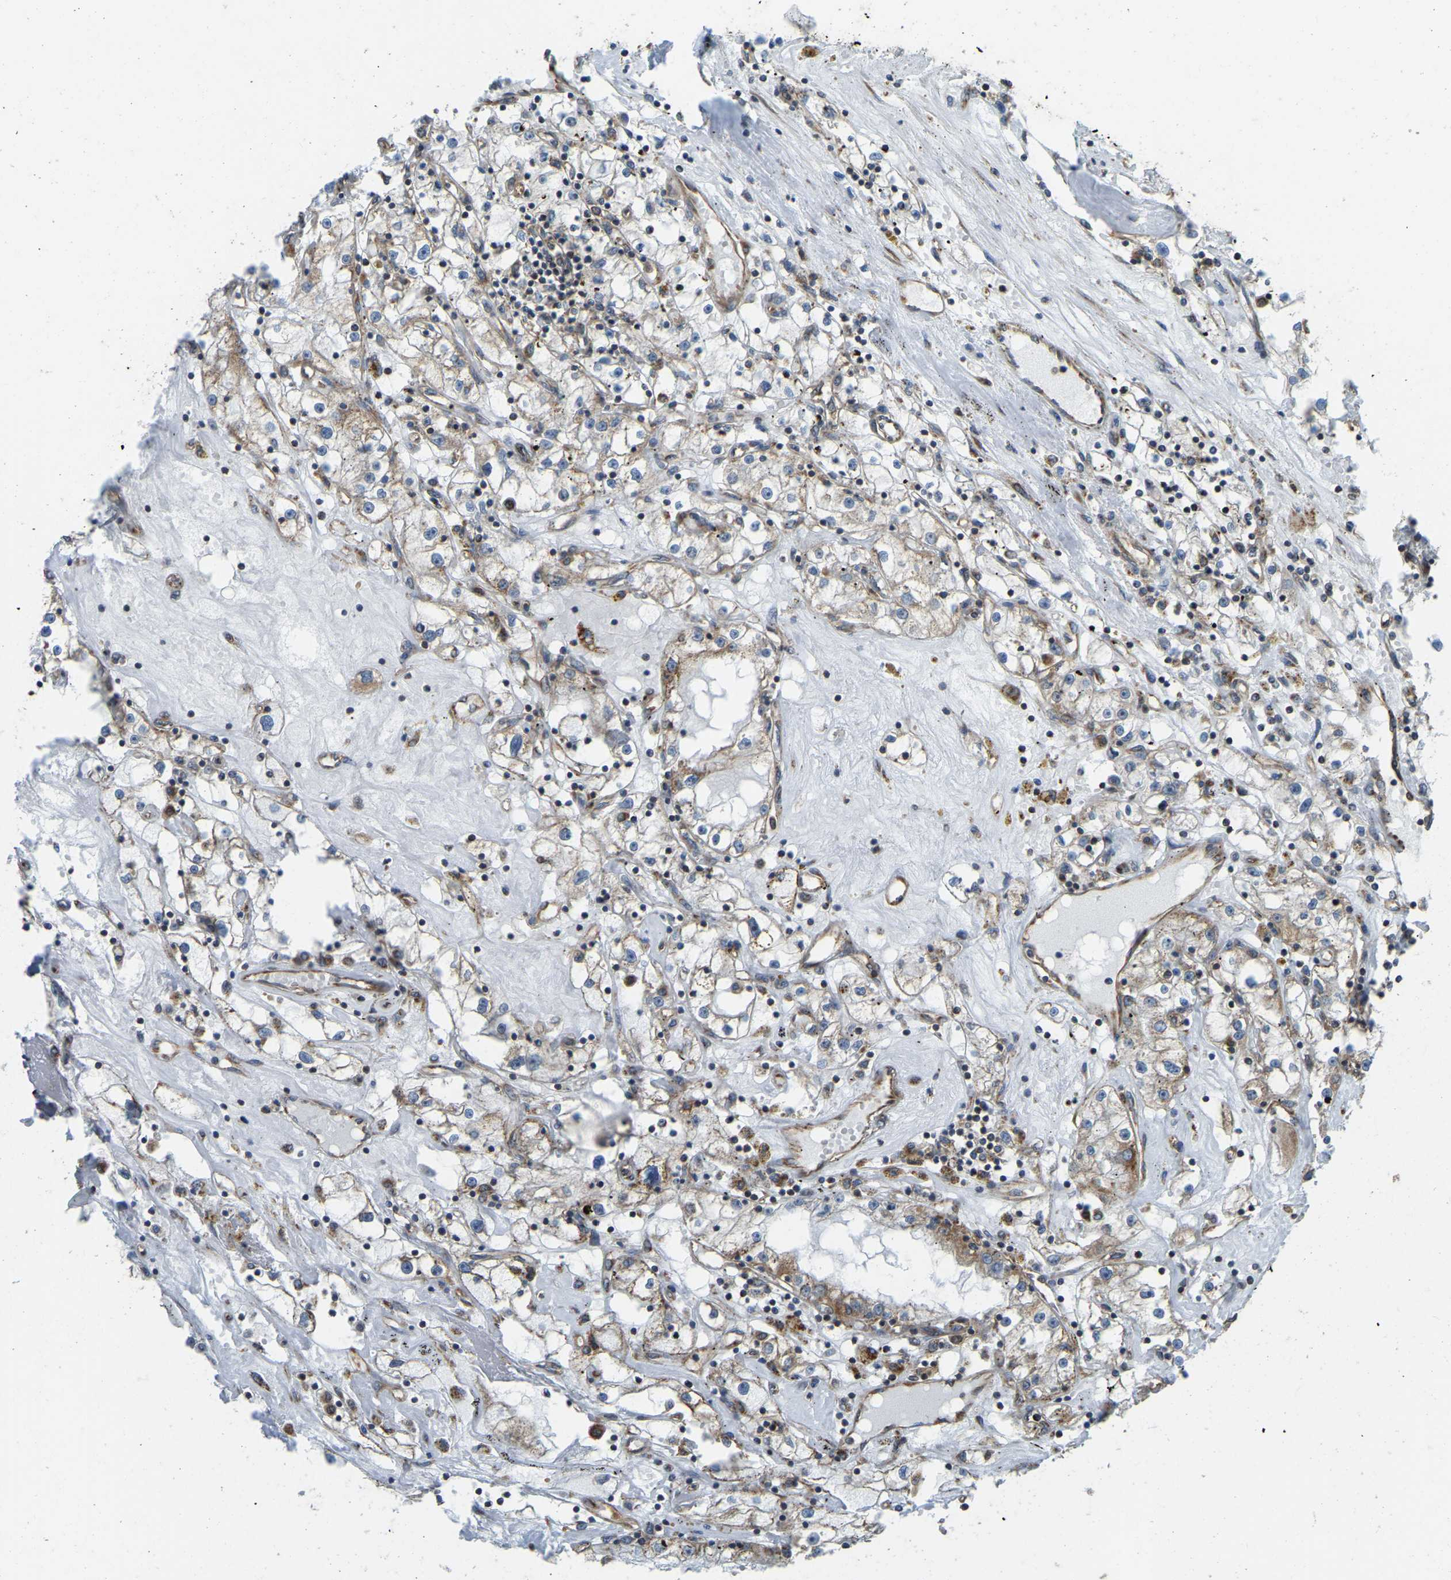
{"staining": {"intensity": "moderate", "quantity": "25%-75%", "location": "cytoplasmic/membranous"}, "tissue": "renal cancer", "cell_type": "Tumor cells", "image_type": "cancer", "snomed": [{"axis": "morphology", "description": "Adenocarcinoma, NOS"}, {"axis": "topography", "description": "Kidney"}], "caption": "Moderate cytoplasmic/membranous protein staining is present in about 25%-75% of tumor cells in adenocarcinoma (renal).", "gene": "PSMD7", "patient": {"sex": "male", "age": 56}}